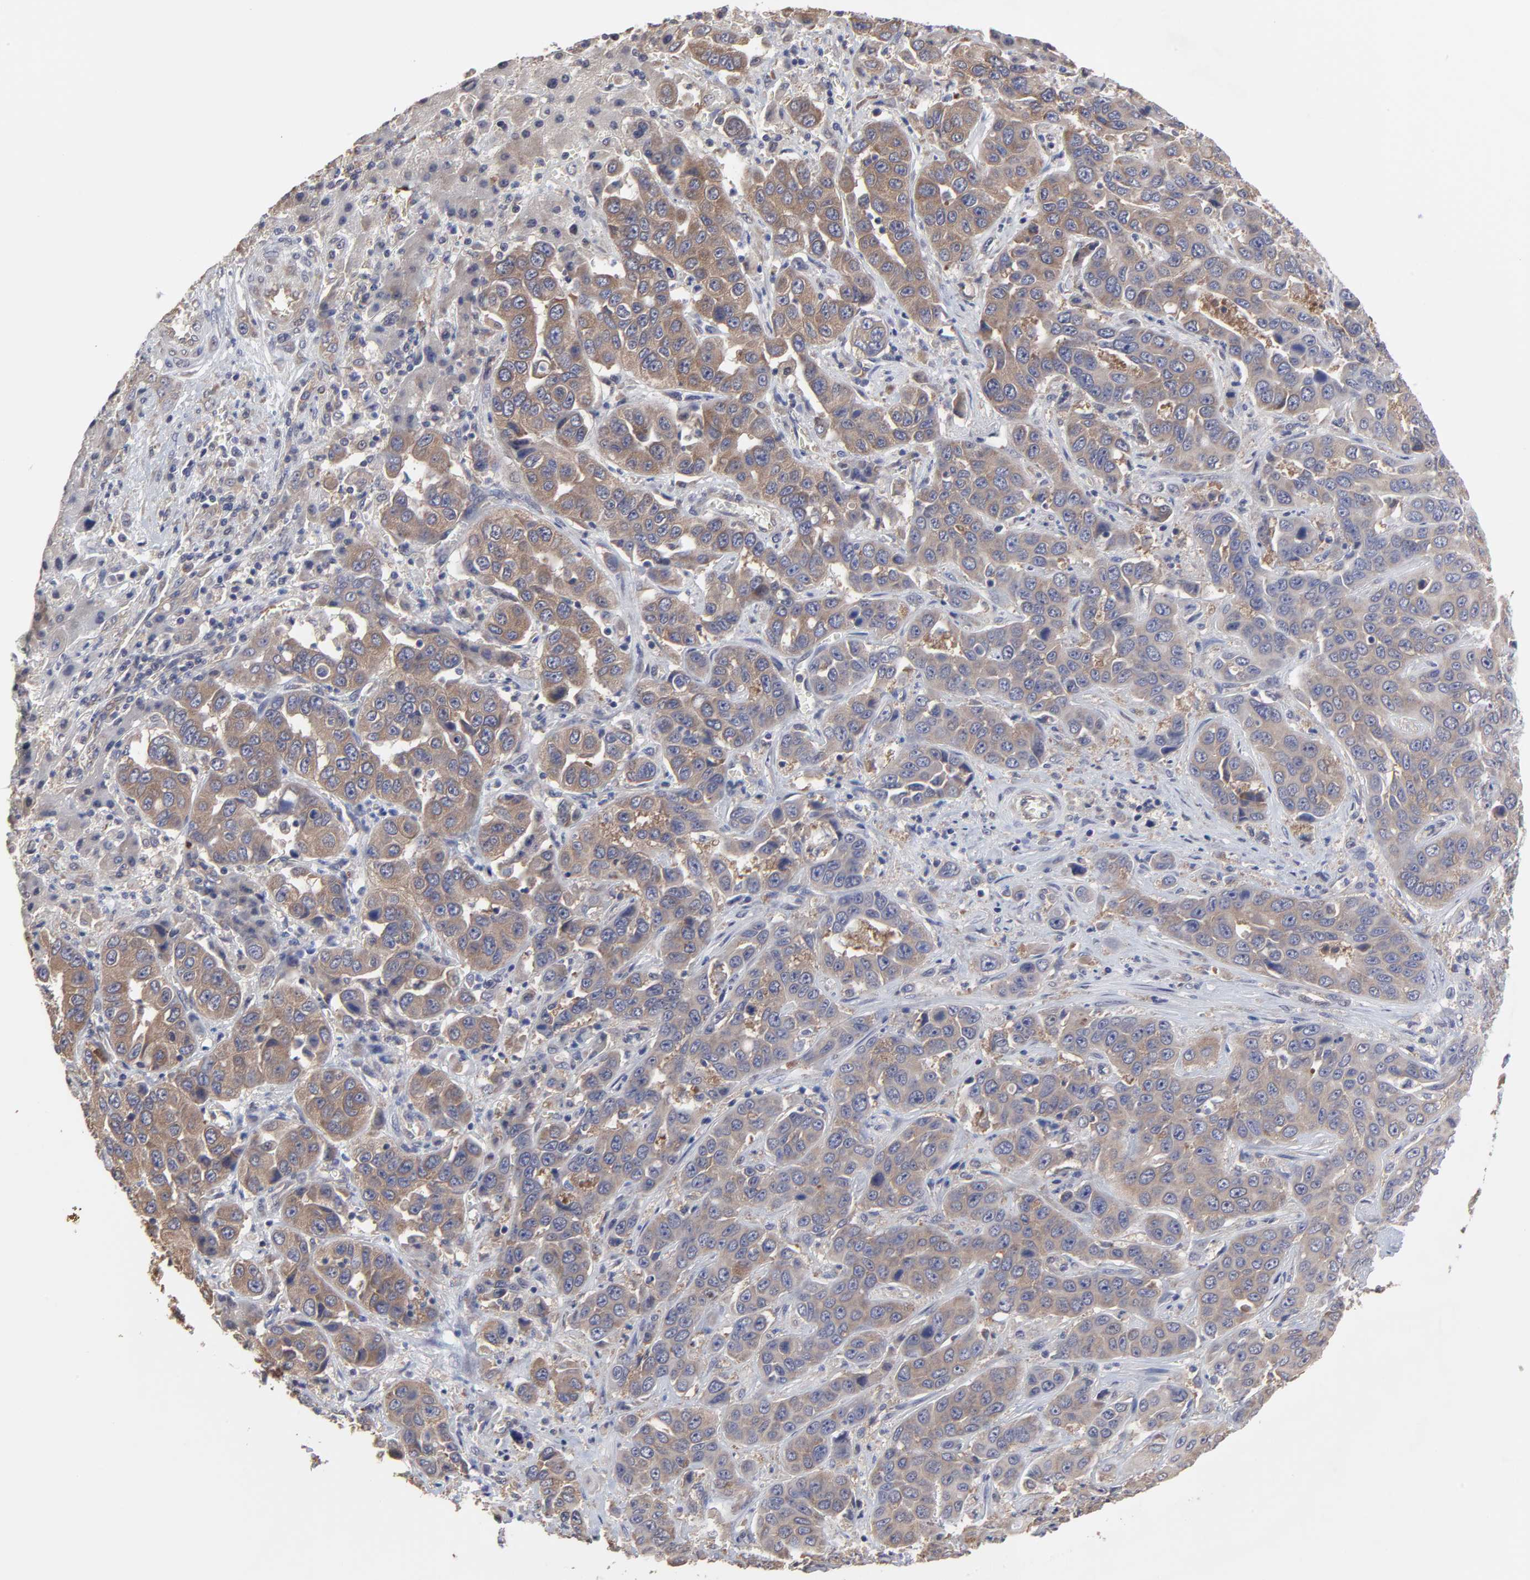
{"staining": {"intensity": "moderate", "quantity": "25%-75%", "location": "cytoplasmic/membranous"}, "tissue": "liver cancer", "cell_type": "Tumor cells", "image_type": "cancer", "snomed": [{"axis": "morphology", "description": "Cholangiocarcinoma"}, {"axis": "topography", "description": "Liver"}], "caption": "Protein staining of liver cancer tissue exhibits moderate cytoplasmic/membranous positivity in about 25%-75% of tumor cells. Using DAB (brown) and hematoxylin (blue) stains, captured at high magnification using brightfield microscopy.", "gene": "CCT2", "patient": {"sex": "female", "age": 52}}